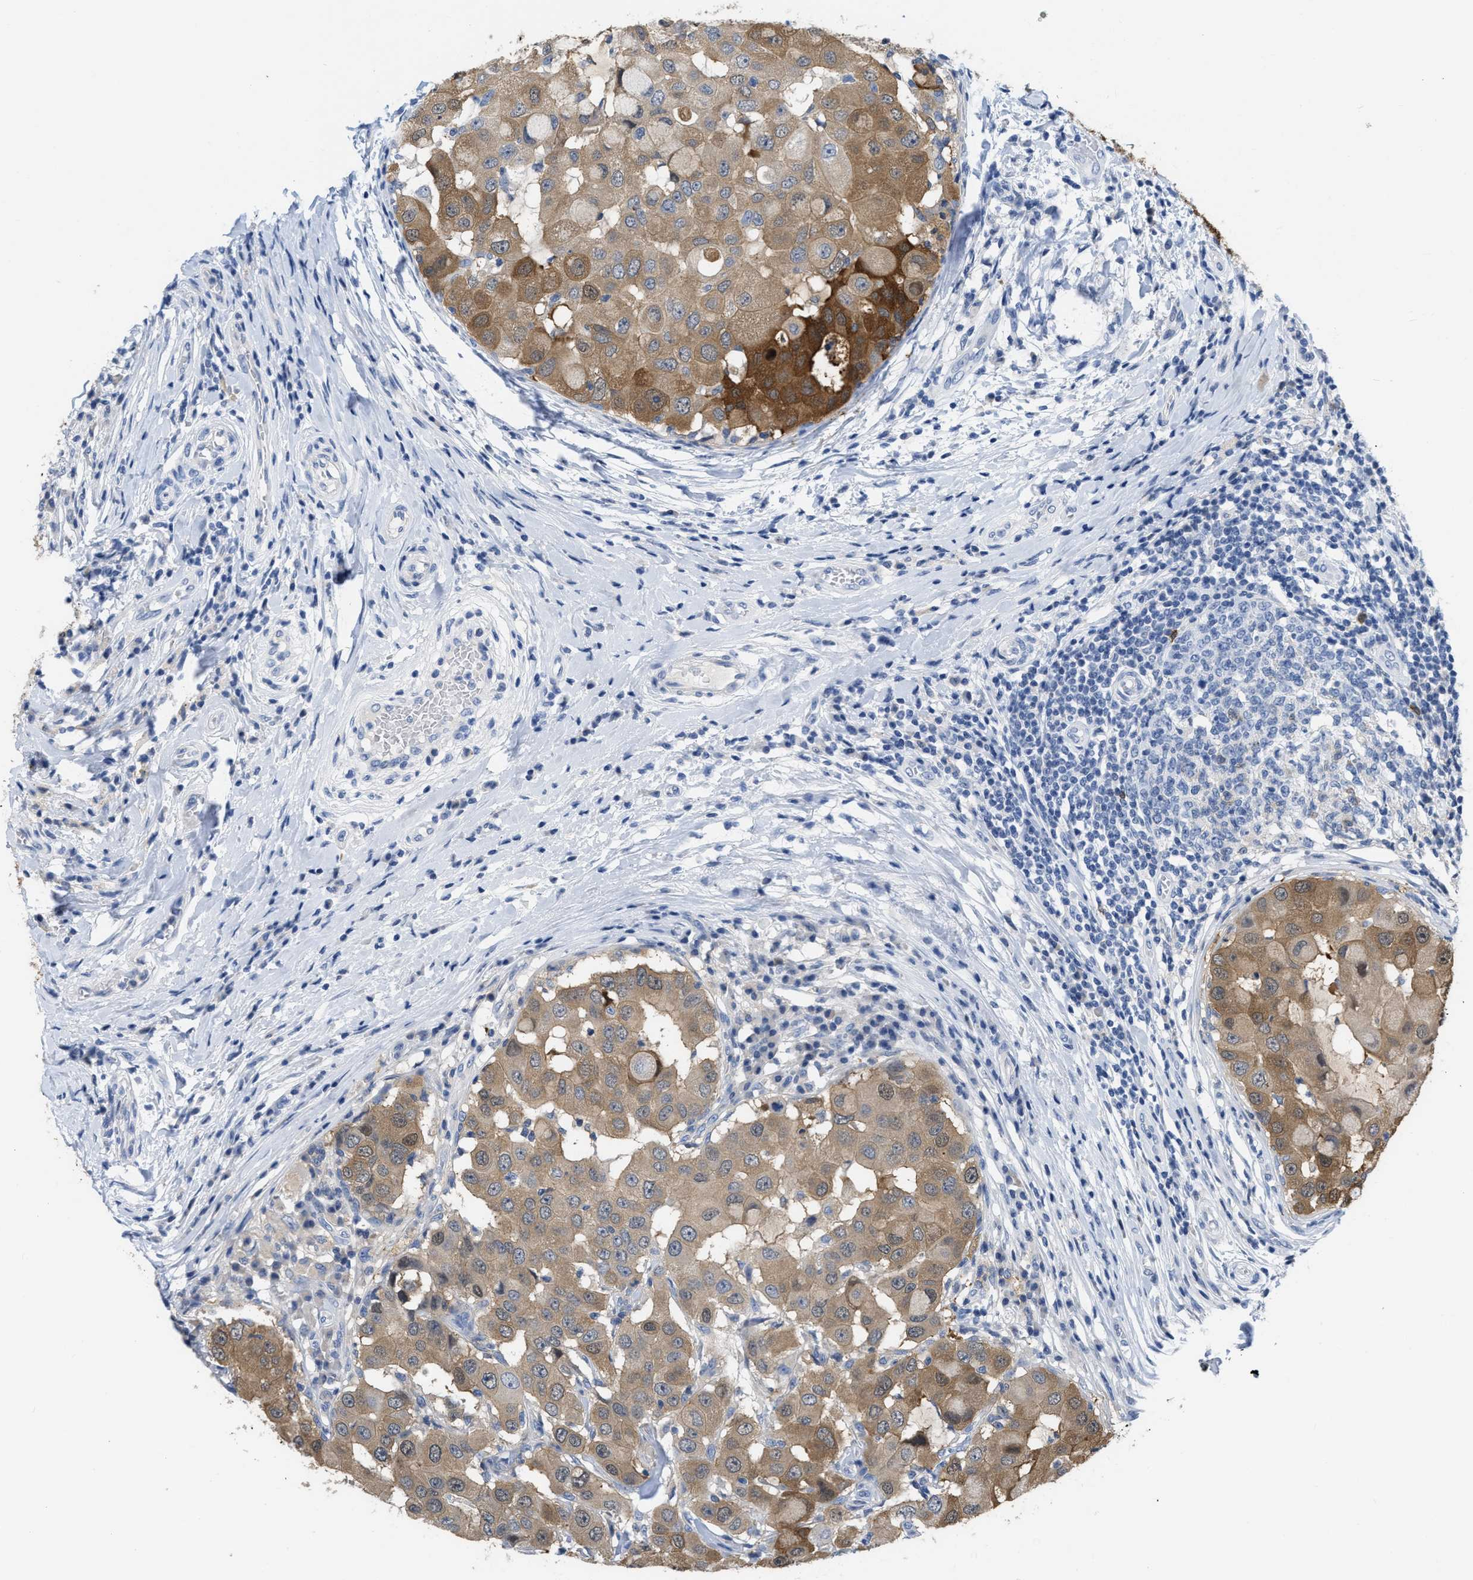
{"staining": {"intensity": "moderate", "quantity": ">75%", "location": "cytoplasmic/membranous"}, "tissue": "breast cancer", "cell_type": "Tumor cells", "image_type": "cancer", "snomed": [{"axis": "morphology", "description": "Duct carcinoma"}, {"axis": "topography", "description": "Breast"}], "caption": "This histopathology image displays breast cancer stained with immunohistochemistry (IHC) to label a protein in brown. The cytoplasmic/membranous of tumor cells show moderate positivity for the protein. Nuclei are counter-stained blue.", "gene": "CRYM", "patient": {"sex": "female", "age": 27}}